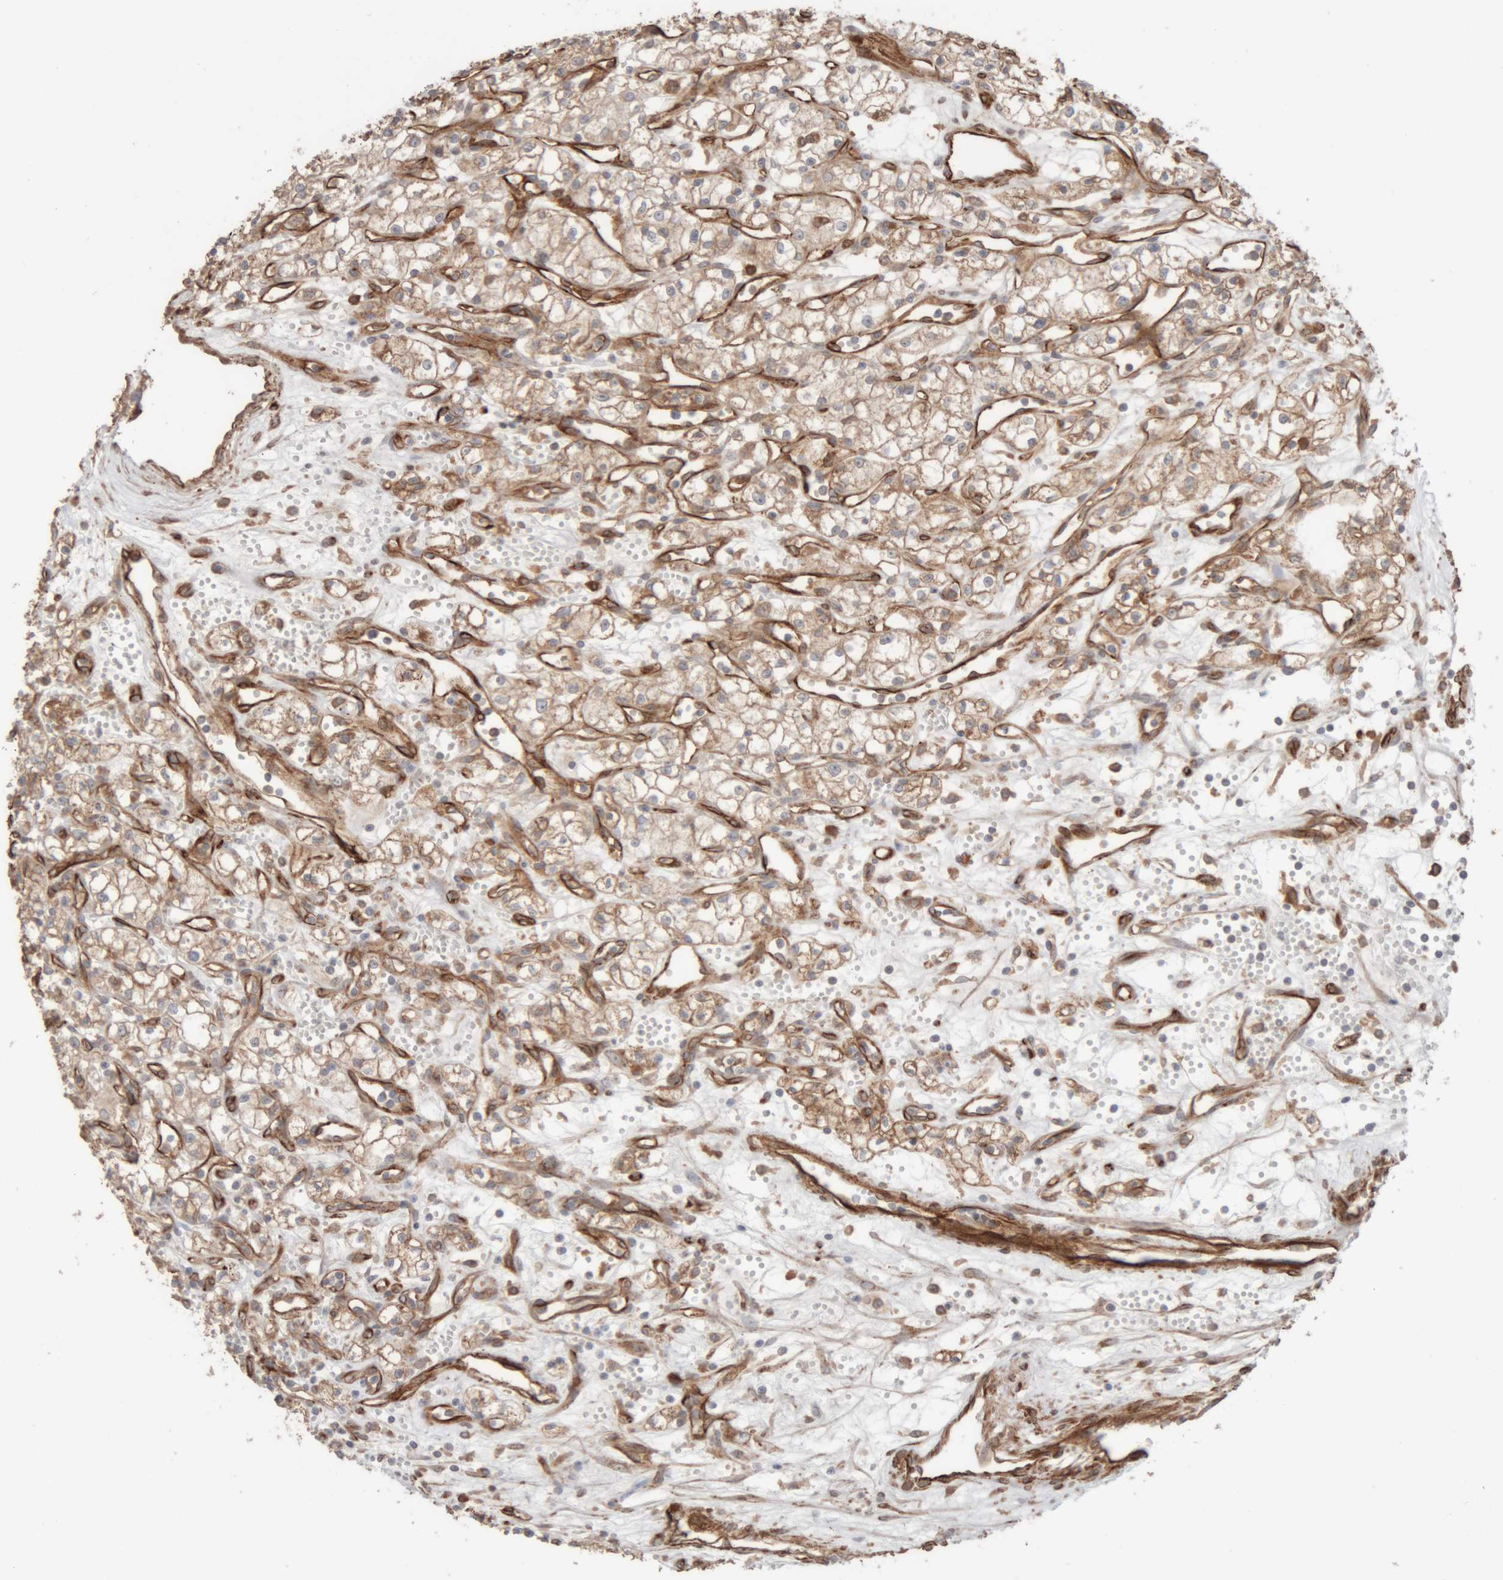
{"staining": {"intensity": "weak", "quantity": "25%-75%", "location": "cytoplasmic/membranous"}, "tissue": "renal cancer", "cell_type": "Tumor cells", "image_type": "cancer", "snomed": [{"axis": "morphology", "description": "Adenocarcinoma, NOS"}, {"axis": "topography", "description": "Kidney"}], "caption": "Protein staining of renal adenocarcinoma tissue displays weak cytoplasmic/membranous positivity in approximately 25%-75% of tumor cells.", "gene": "RAB32", "patient": {"sex": "male", "age": 59}}